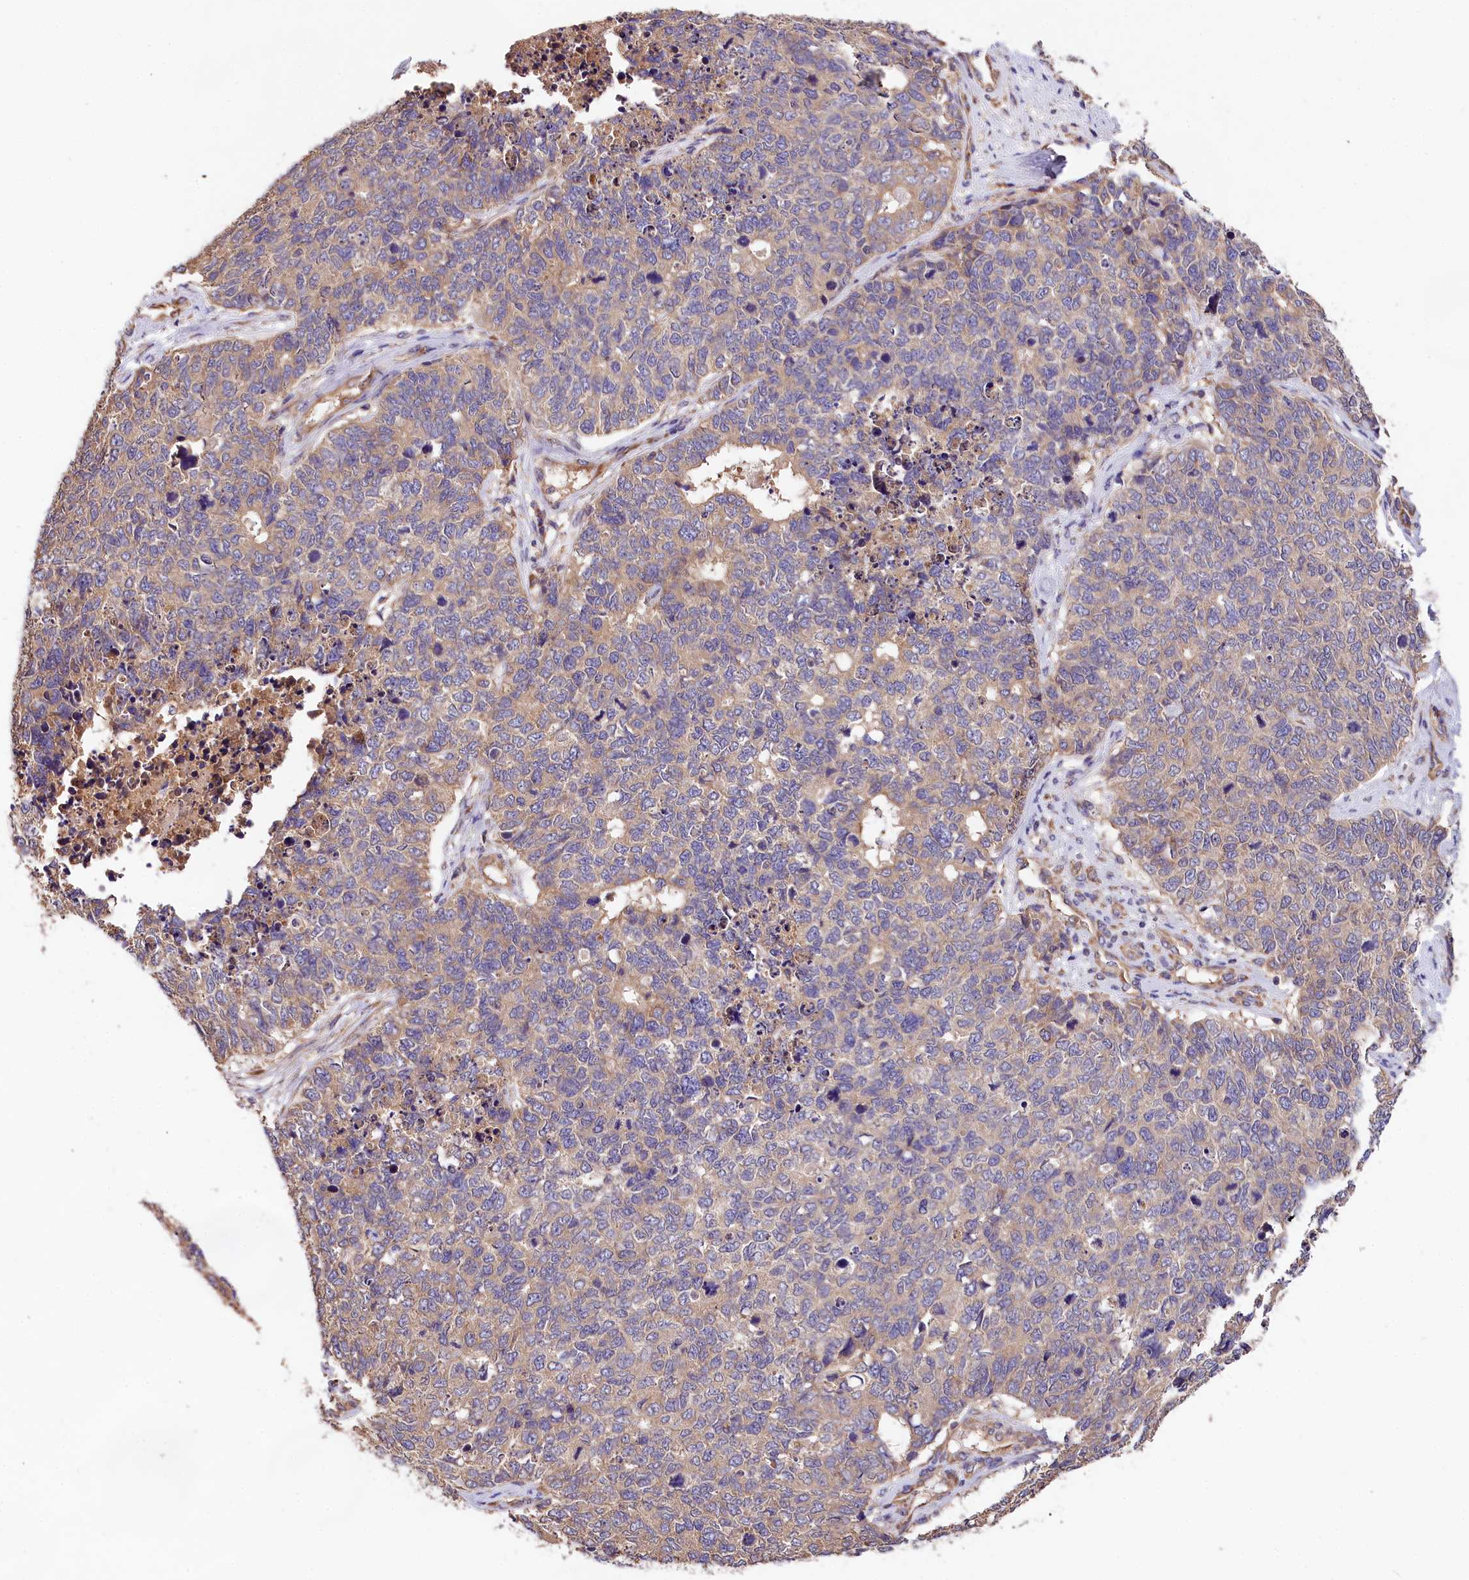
{"staining": {"intensity": "negative", "quantity": "none", "location": "none"}, "tissue": "cervical cancer", "cell_type": "Tumor cells", "image_type": "cancer", "snomed": [{"axis": "morphology", "description": "Squamous cell carcinoma, NOS"}, {"axis": "topography", "description": "Cervix"}], "caption": "The immunohistochemistry (IHC) image has no significant expression in tumor cells of cervical cancer (squamous cell carcinoma) tissue.", "gene": "SPG11", "patient": {"sex": "female", "age": 63}}